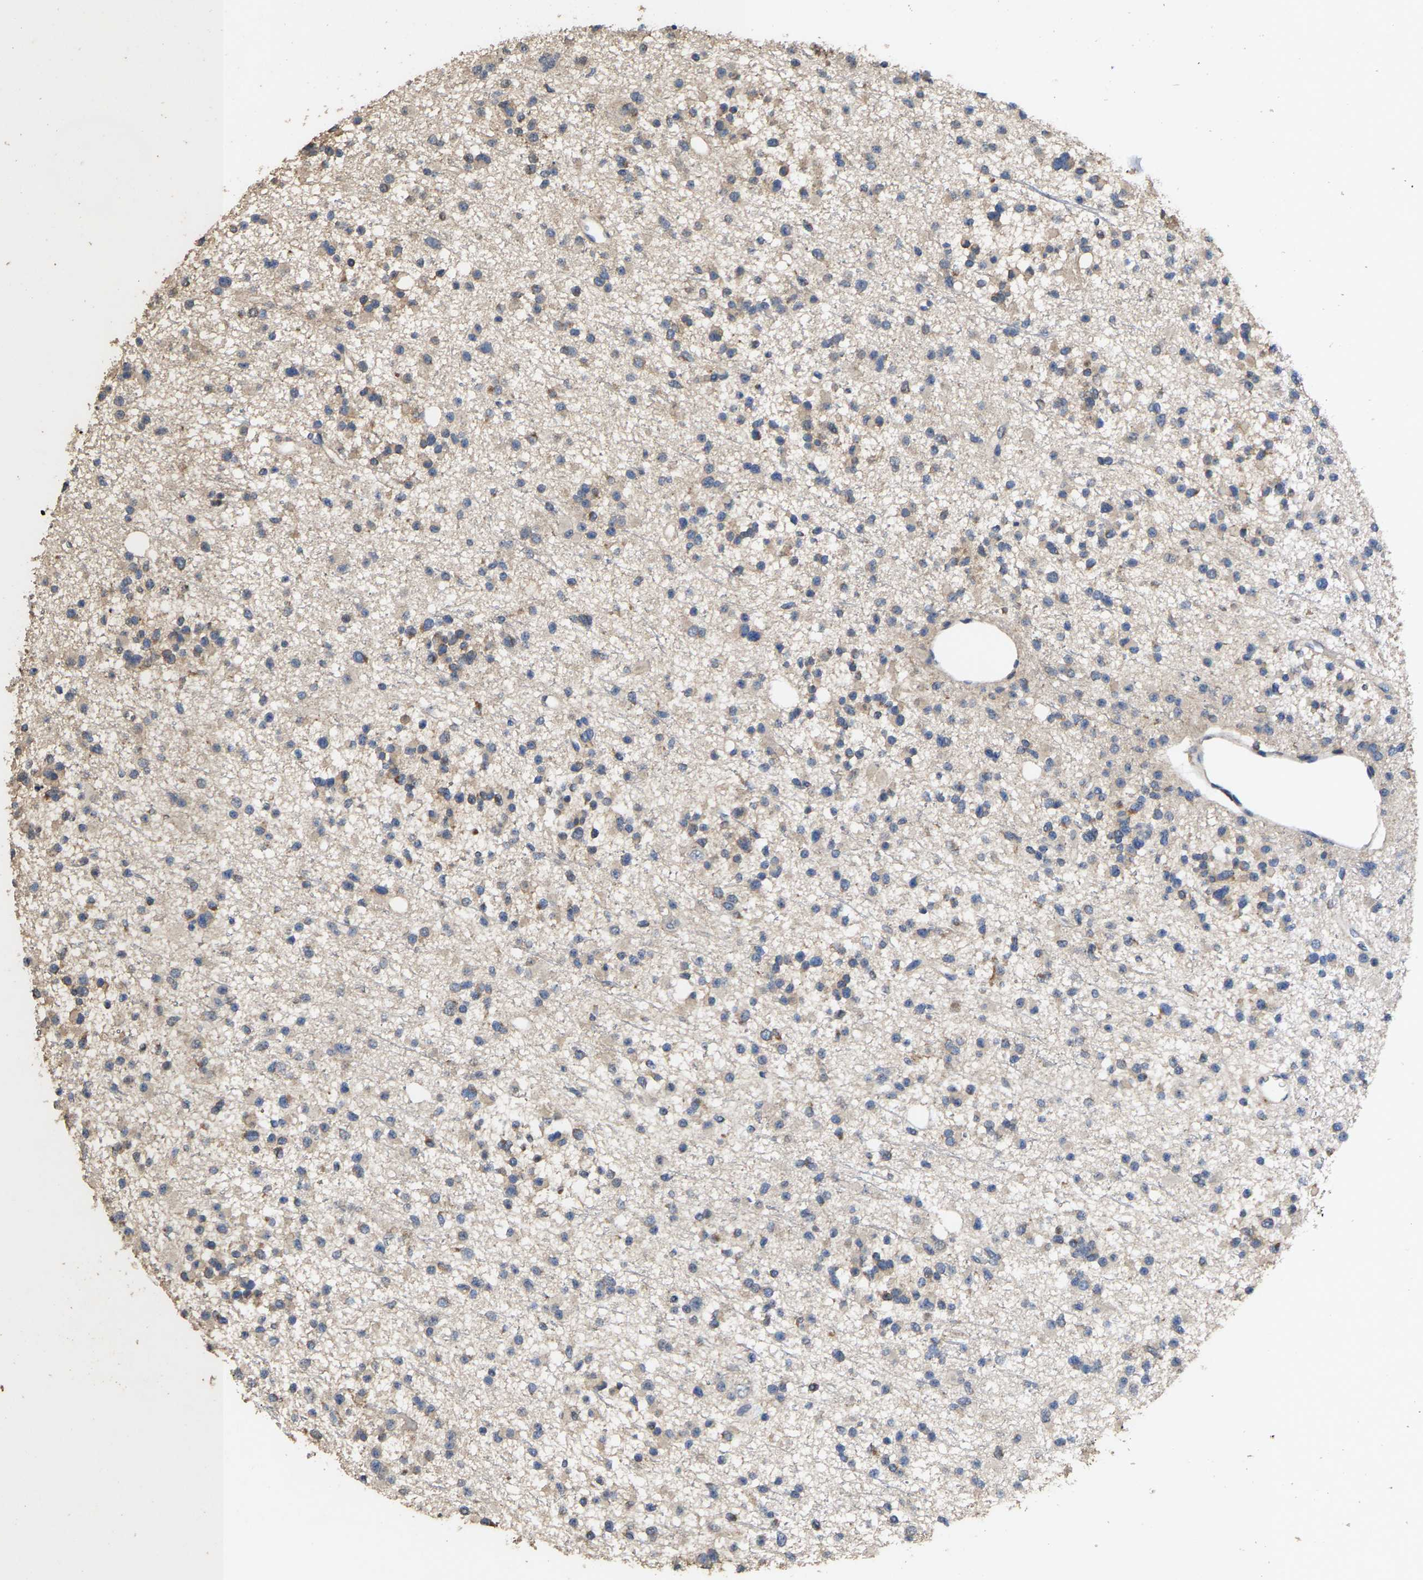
{"staining": {"intensity": "weak", "quantity": "<25%", "location": "cytoplasmic/membranous"}, "tissue": "glioma", "cell_type": "Tumor cells", "image_type": "cancer", "snomed": [{"axis": "morphology", "description": "Glioma, malignant, Low grade"}, {"axis": "topography", "description": "Brain"}], "caption": "High magnification brightfield microscopy of glioma stained with DAB (3,3'-diaminobenzidine) (brown) and counterstained with hematoxylin (blue): tumor cells show no significant expression. (DAB immunohistochemistry (IHC) with hematoxylin counter stain).", "gene": "TDRKH", "patient": {"sex": "female", "age": 22}}